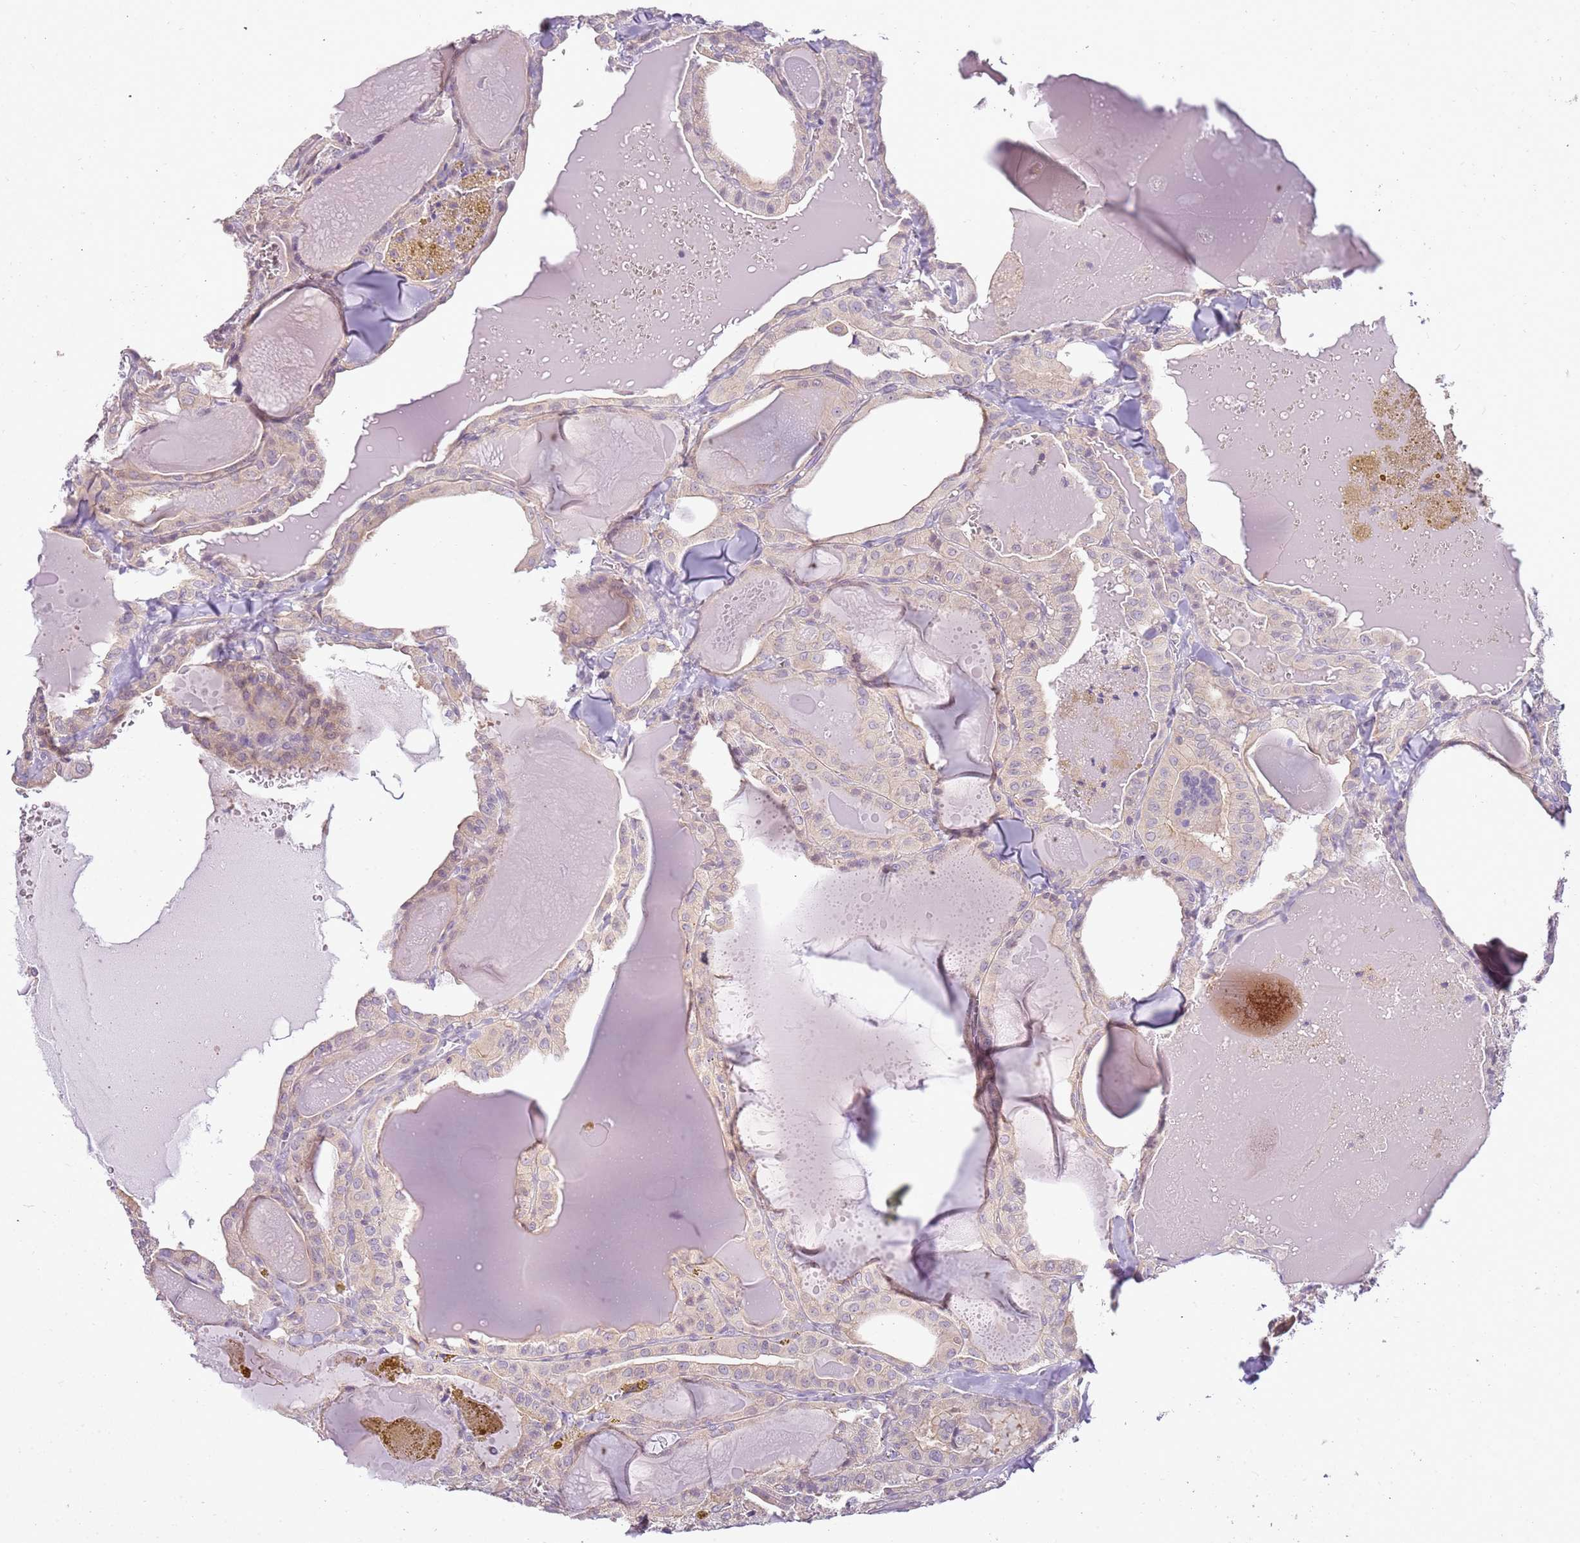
{"staining": {"intensity": "weak", "quantity": "25%-75%", "location": "cytoplasmic/membranous"}, "tissue": "thyroid cancer", "cell_type": "Tumor cells", "image_type": "cancer", "snomed": [{"axis": "morphology", "description": "Papillary adenocarcinoma, NOS"}, {"axis": "topography", "description": "Thyroid gland"}], "caption": "The immunohistochemical stain labels weak cytoplasmic/membranous staining in tumor cells of papillary adenocarcinoma (thyroid) tissue.", "gene": "CAPN7", "patient": {"sex": "male", "age": 52}}